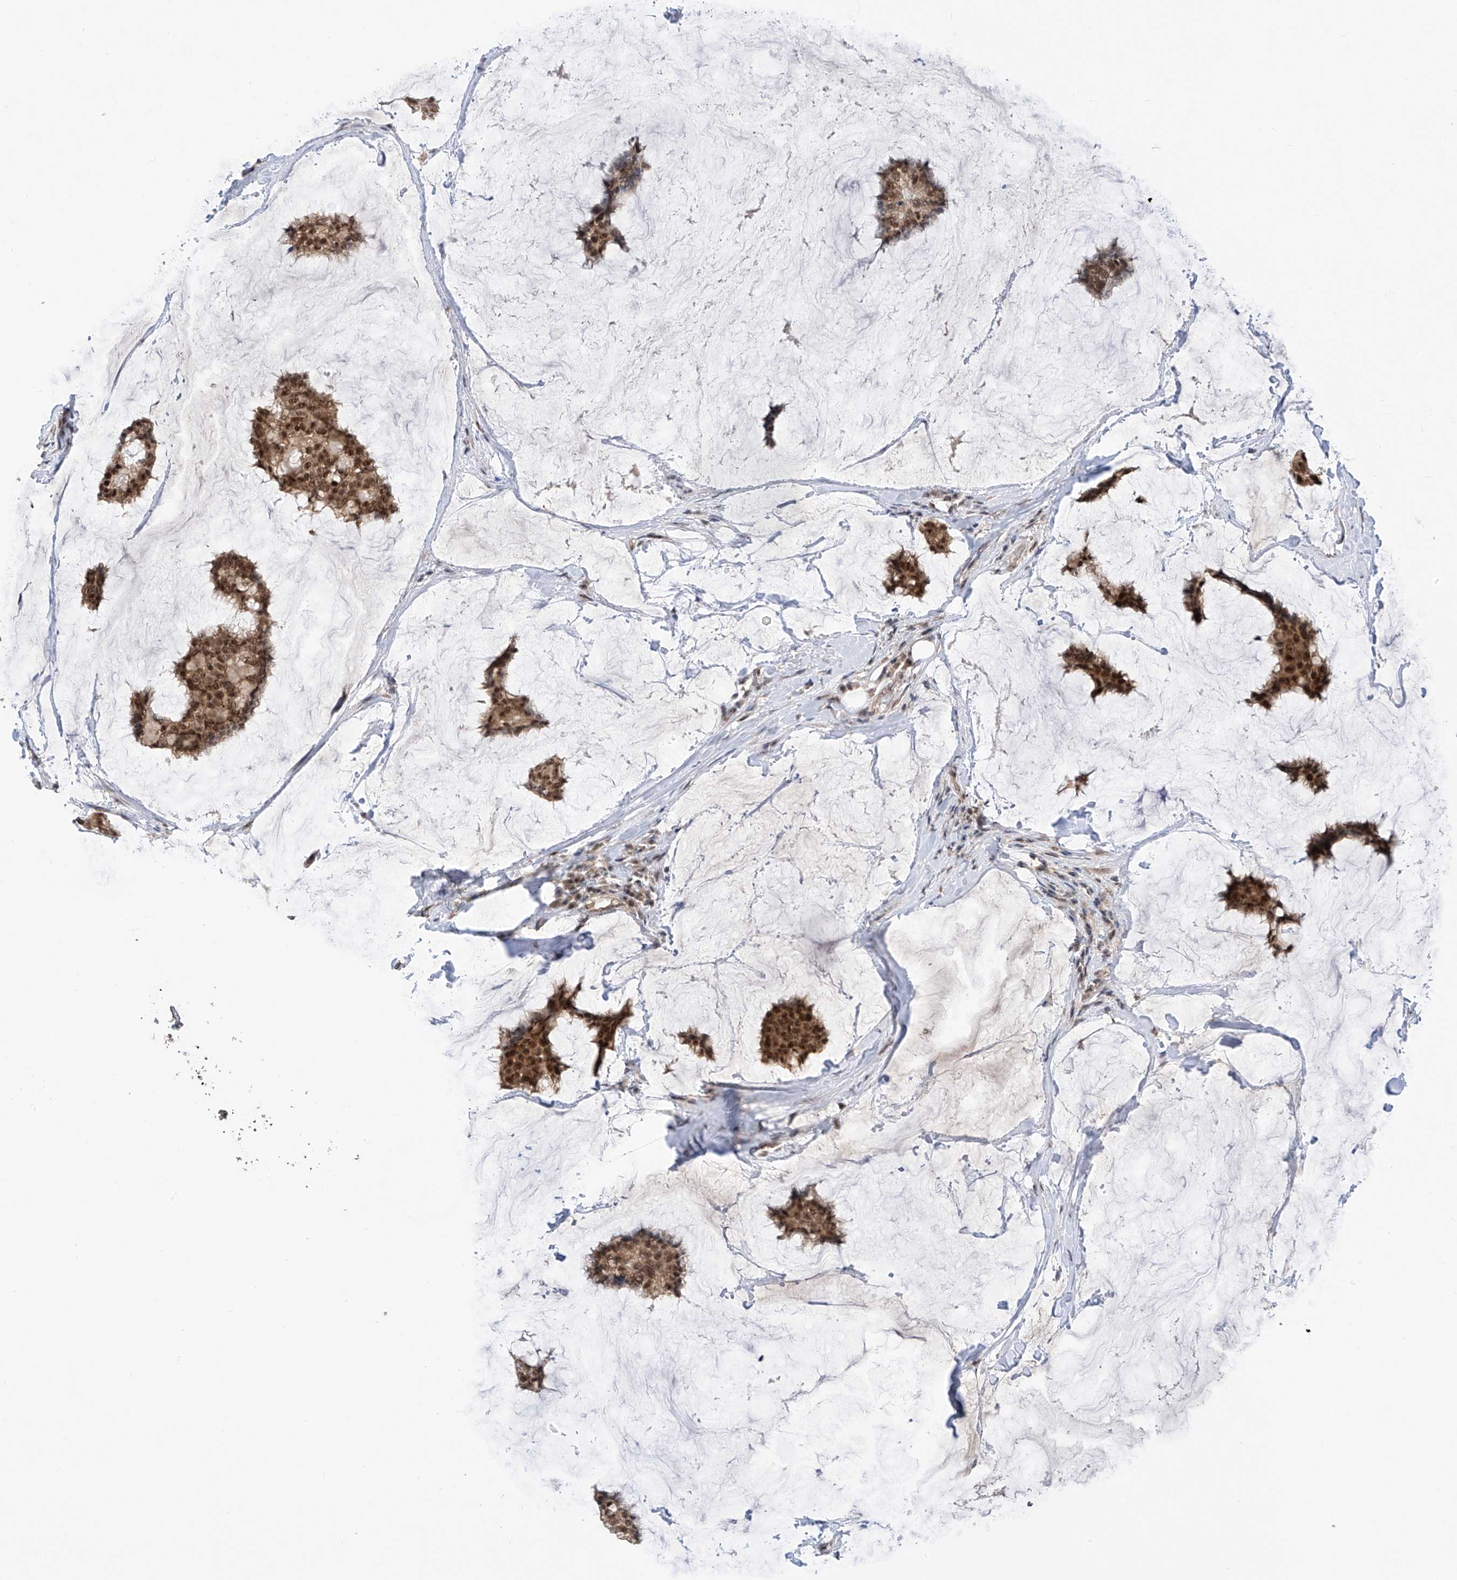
{"staining": {"intensity": "strong", "quantity": ">75%", "location": "nuclear"}, "tissue": "breast cancer", "cell_type": "Tumor cells", "image_type": "cancer", "snomed": [{"axis": "morphology", "description": "Duct carcinoma"}, {"axis": "topography", "description": "Breast"}], "caption": "Breast cancer (infiltrating ductal carcinoma) was stained to show a protein in brown. There is high levels of strong nuclear positivity in about >75% of tumor cells.", "gene": "RPAIN", "patient": {"sex": "female", "age": 93}}